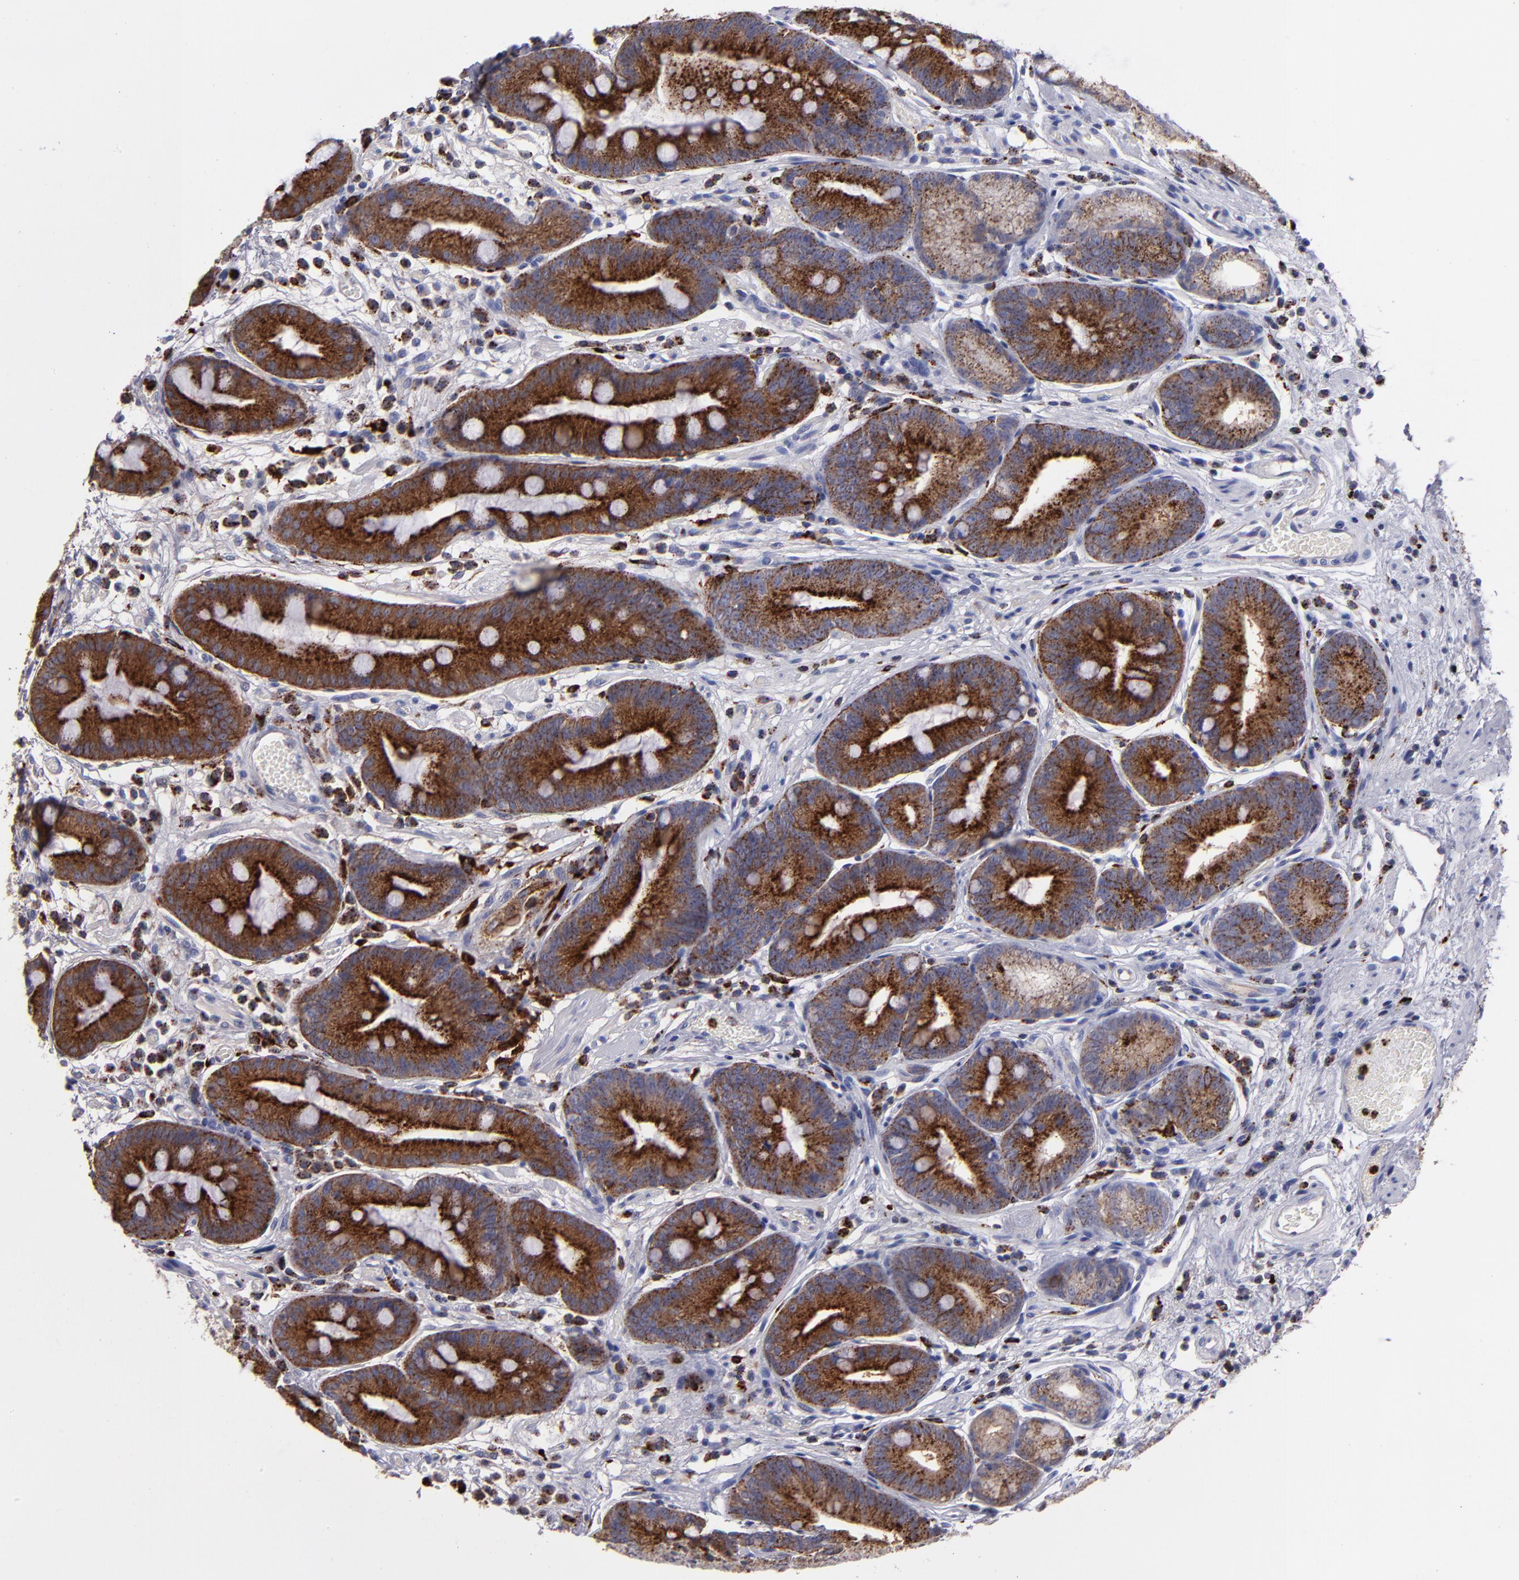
{"staining": {"intensity": "strong", "quantity": ">75%", "location": "cytoplasmic/membranous"}, "tissue": "stomach", "cell_type": "Glandular cells", "image_type": "normal", "snomed": [{"axis": "morphology", "description": "Normal tissue, NOS"}, {"axis": "morphology", "description": "Inflammation, NOS"}, {"axis": "topography", "description": "Stomach, lower"}], "caption": "A histopathology image of human stomach stained for a protein reveals strong cytoplasmic/membranous brown staining in glandular cells.", "gene": "CTSS", "patient": {"sex": "male", "age": 59}}